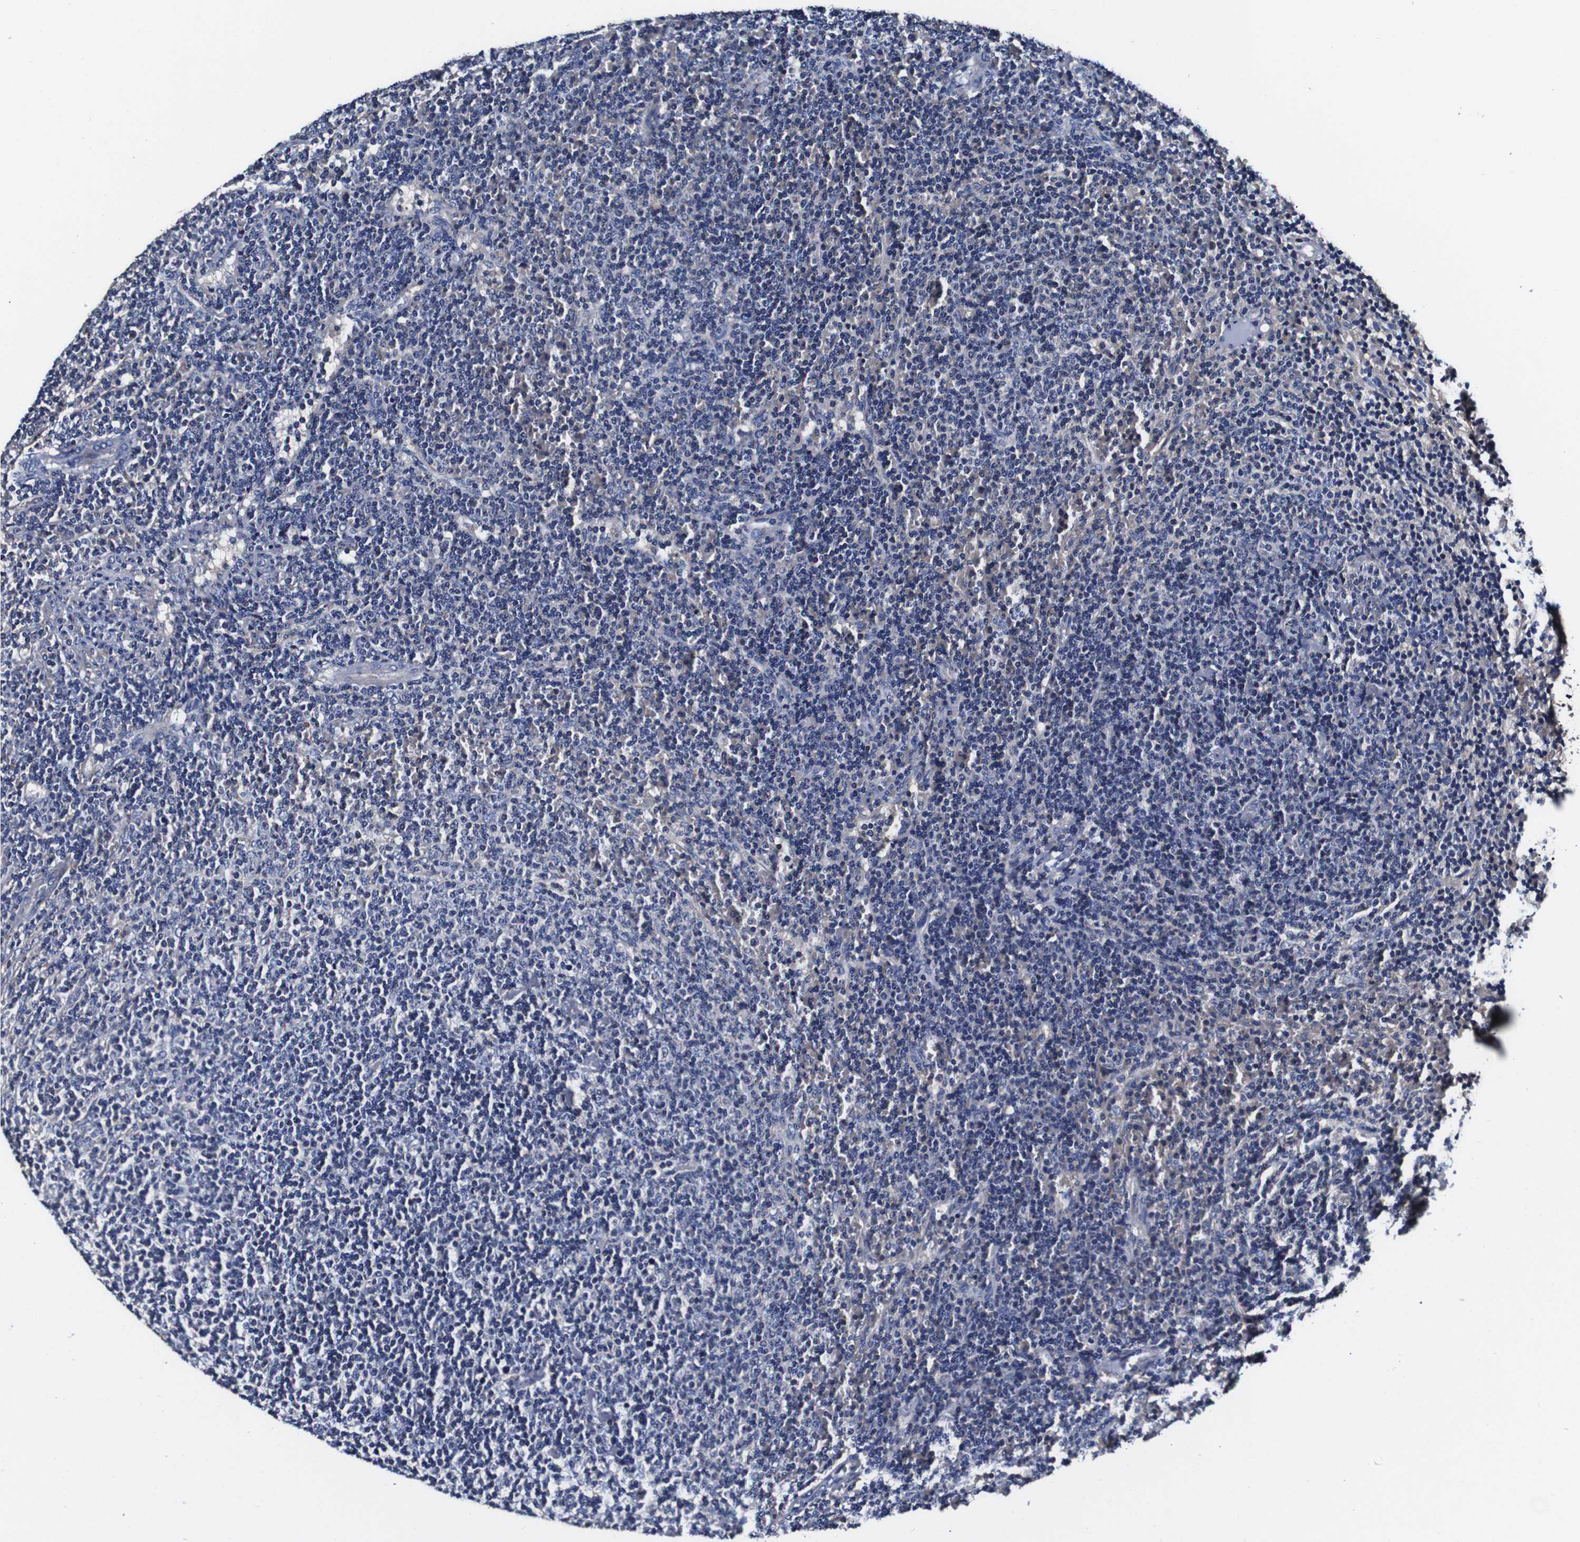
{"staining": {"intensity": "negative", "quantity": "none", "location": "none"}, "tissue": "lymphoma", "cell_type": "Tumor cells", "image_type": "cancer", "snomed": [{"axis": "morphology", "description": "Malignant lymphoma, non-Hodgkin's type, Low grade"}, {"axis": "topography", "description": "Spleen"}], "caption": "A high-resolution histopathology image shows immunohistochemistry staining of low-grade malignant lymphoma, non-Hodgkin's type, which shows no significant expression in tumor cells.", "gene": "PDCD6IP", "patient": {"sex": "female", "age": 50}}